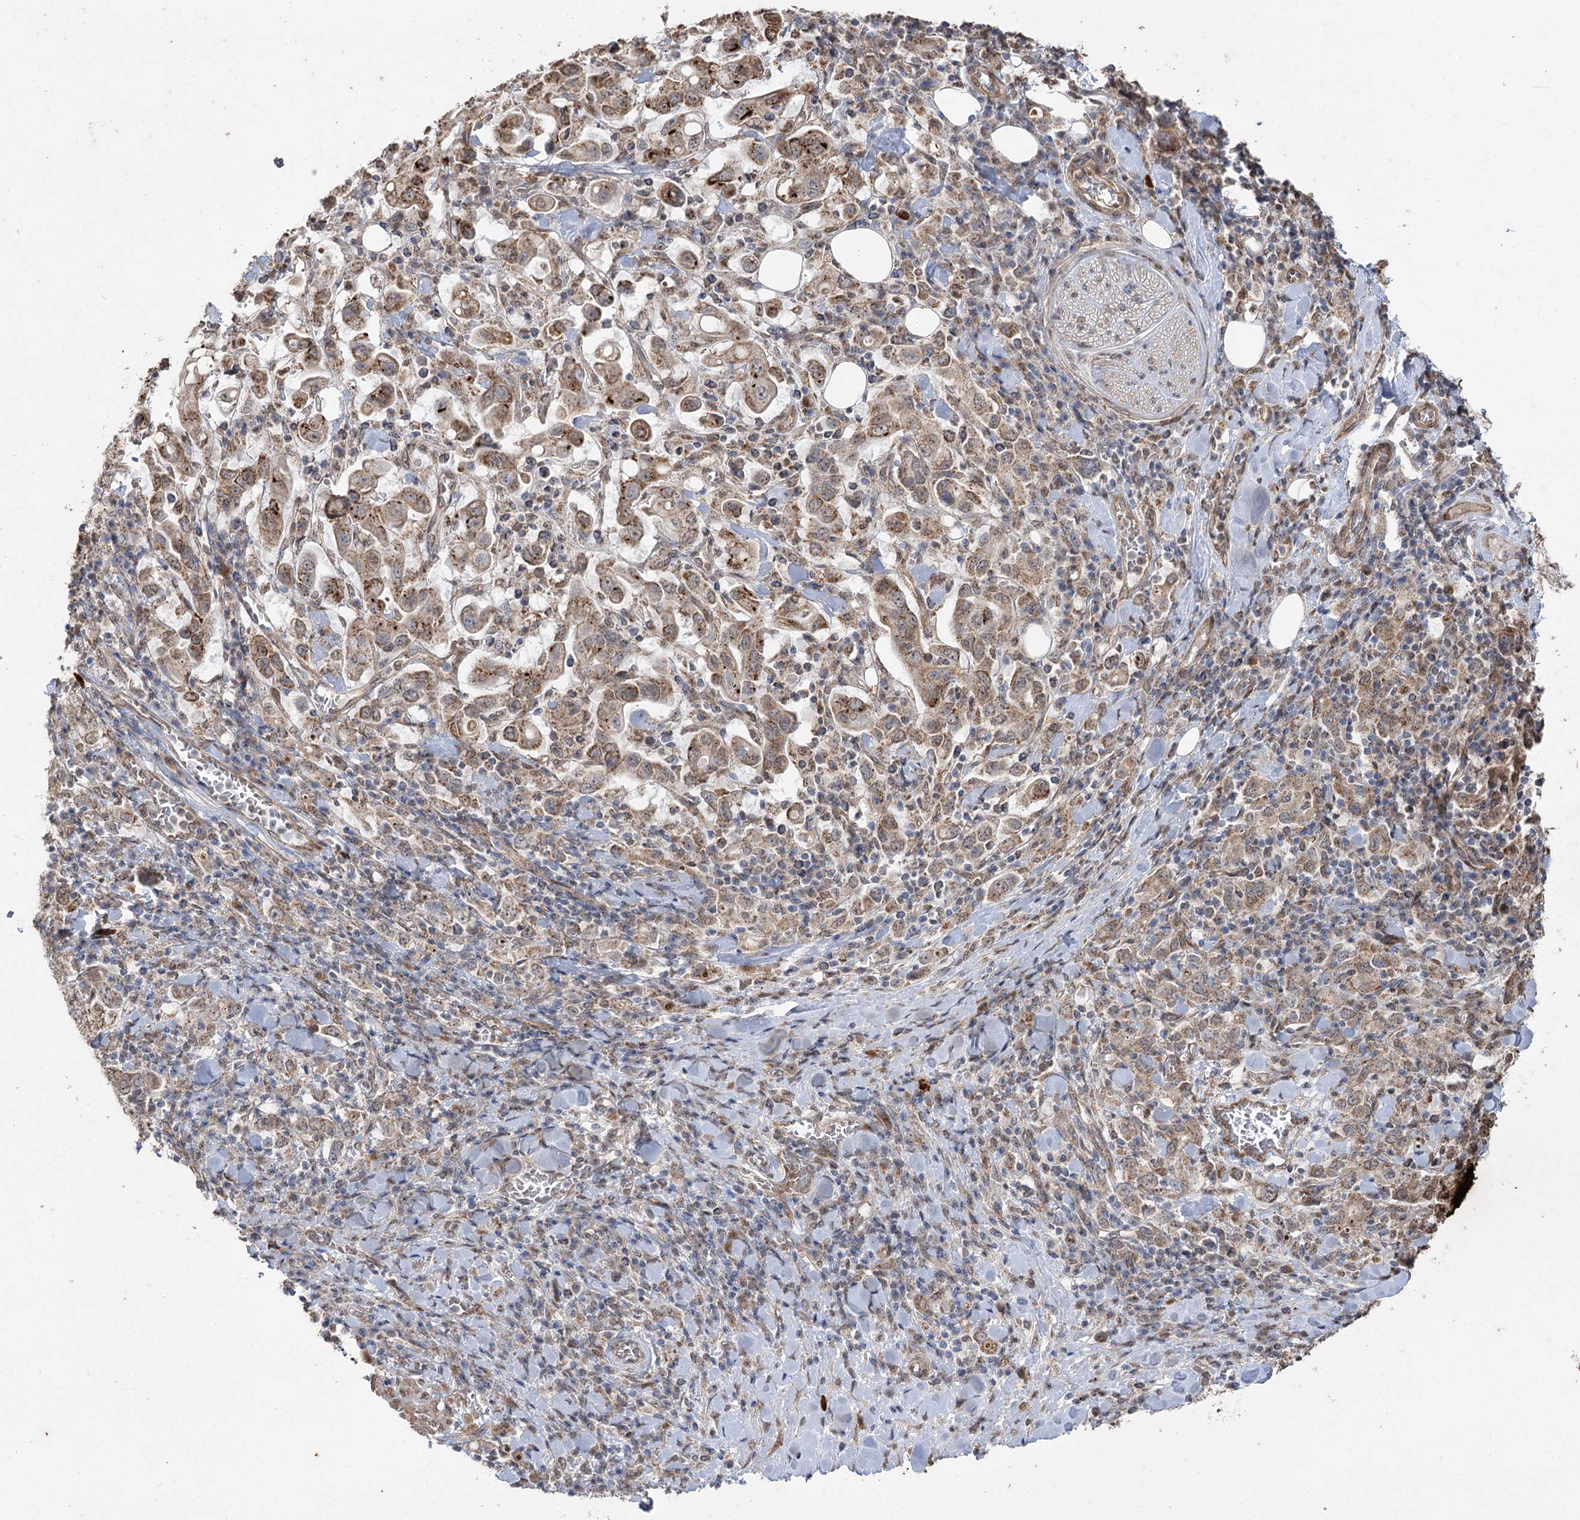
{"staining": {"intensity": "moderate", "quantity": ">75%", "location": "cytoplasmic/membranous"}, "tissue": "stomach cancer", "cell_type": "Tumor cells", "image_type": "cancer", "snomed": [{"axis": "morphology", "description": "Adenocarcinoma, NOS"}, {"axis": "topography", "description": "Stomach, upper"}], "caption": "Stomach adenocarcinoma was stained to show a protein in brown. There is medium levels of moderate cytoplasmic/membranous staining in approximately >75% of tumor cells.", "gene": "ZSCAN23", "patient": {"sex": "male", "age": 62}}